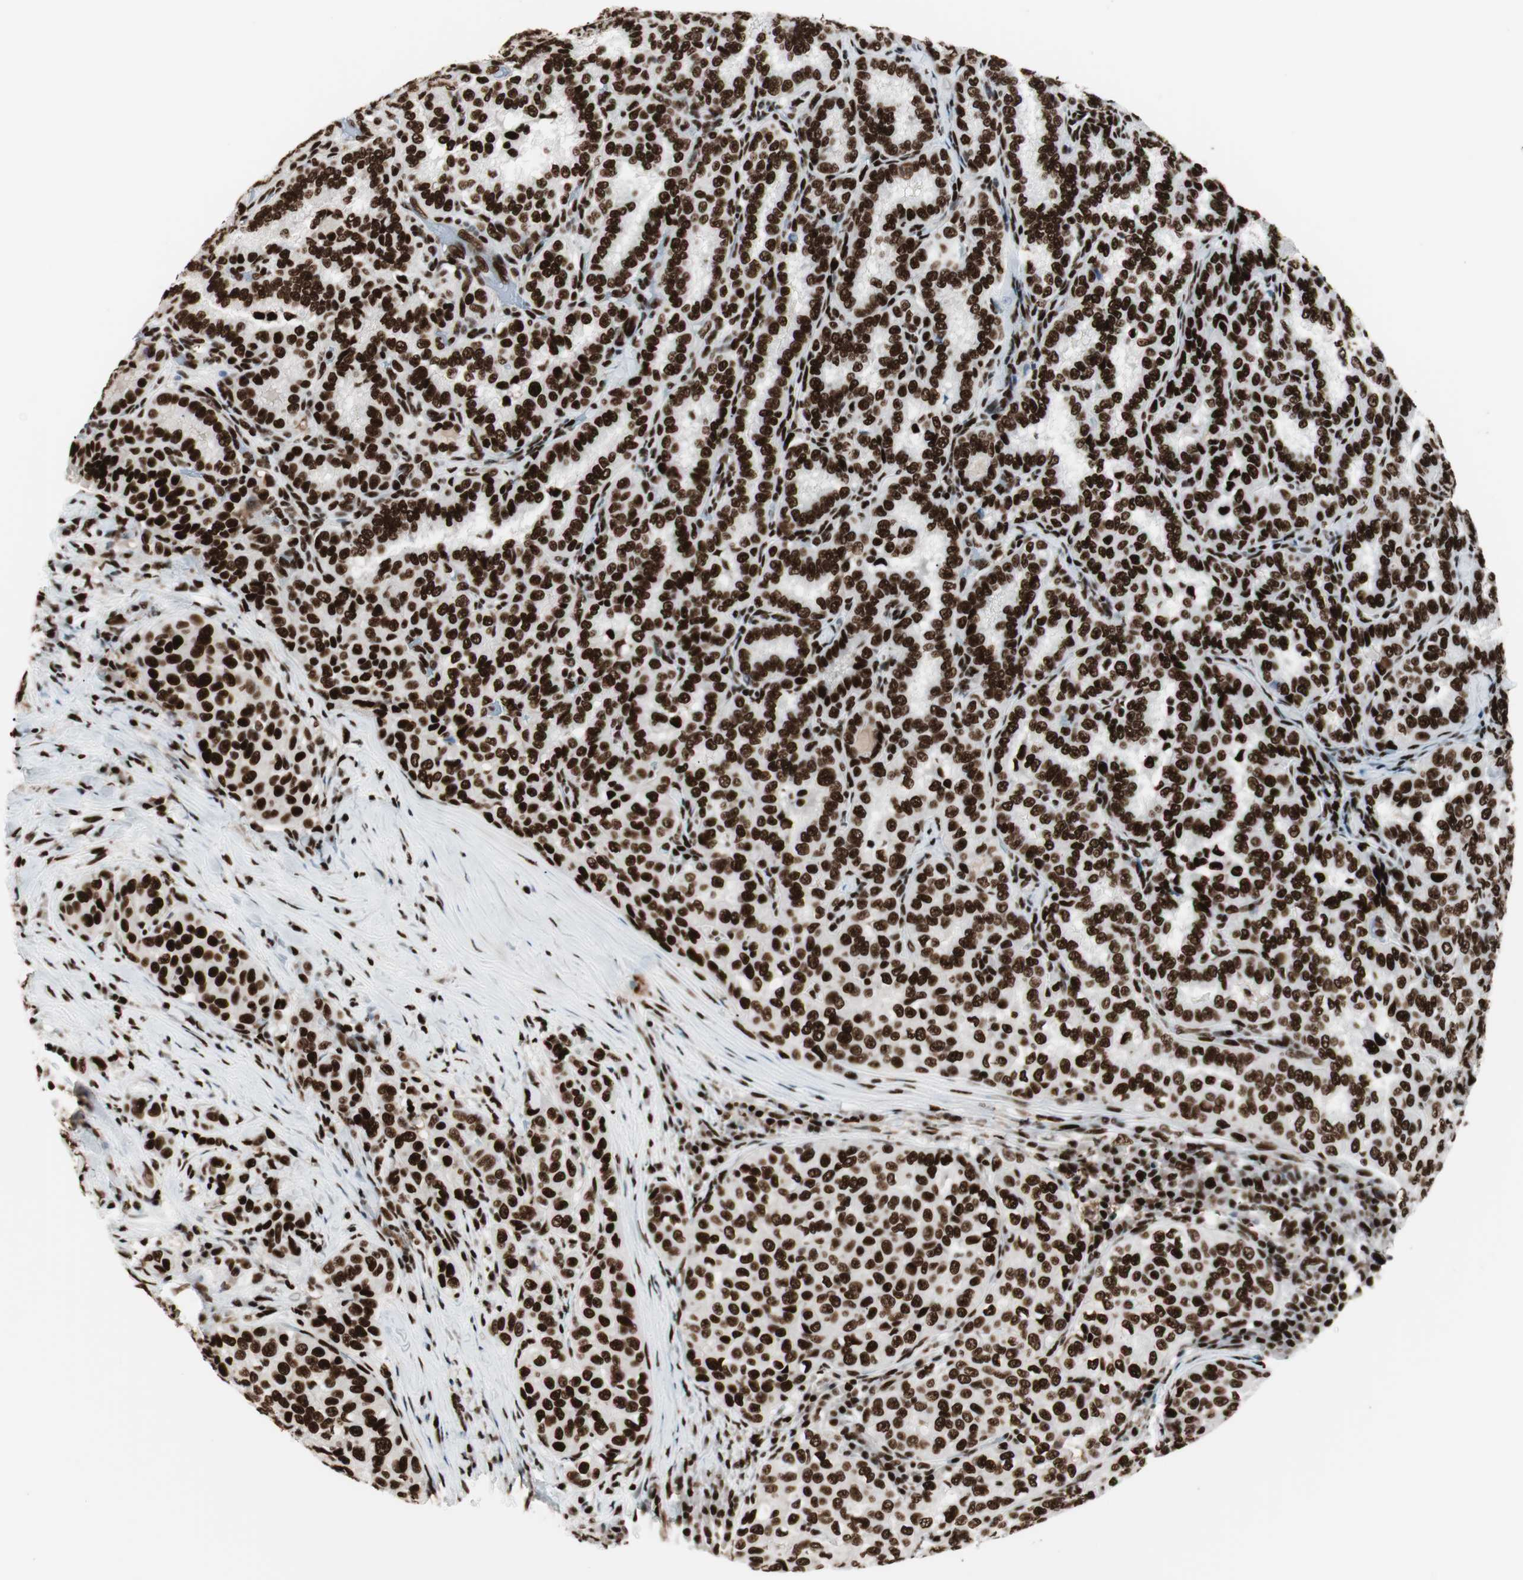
{"staining": {"intensity": "strong", "quantity": ">75%", "location": "nuclear"}, "tissue": "thyroid cancer", "cell_type": "Tumor cells", "image_type": "cancer", "snomed": [{"axis": "morphology", "description": "Papillary adenocarcinoma, NOS"}, {"axis": "topography", "description": "Thyroid gland"}], "caption": "High-magnification brightfield microscopy of thyroid cancer (papillary adenocarcinoma) stained with DAB (3,3'-diaminobenzidine) (brown) and counterstained with hematoxylin (blue). tumor cells exhibit strong nuclear positivity is appreciated in about>75% of cells.", "gene": "PSME3", "patient": {"sex": "female", "age": 30}}